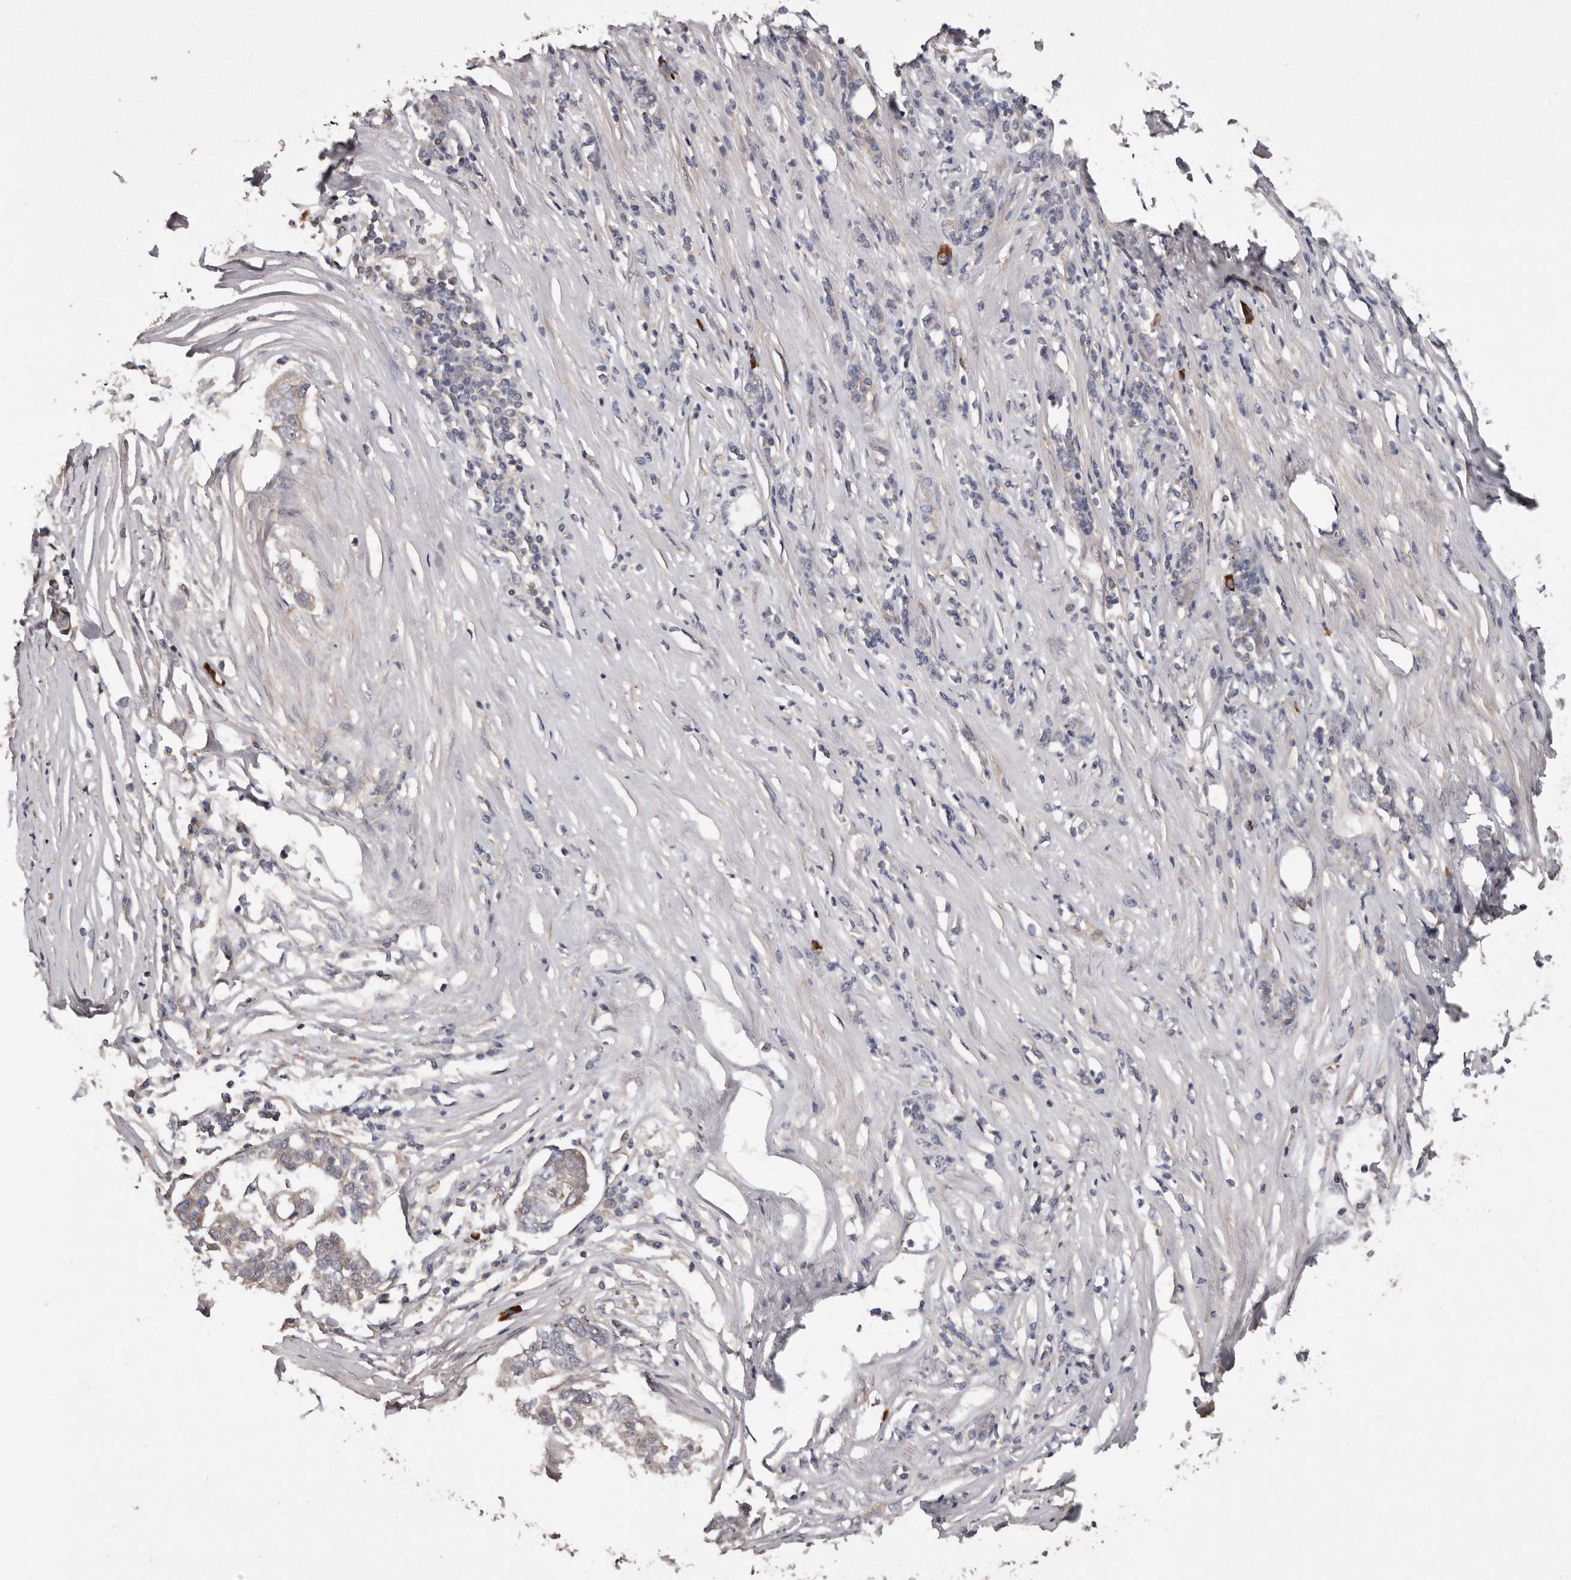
{"staining": {"intensity": "weak", "quantity": "<25%", "location": "cytoplasmic/membranous"}, "tissue": "pancreatic cancer", "cell_type": "Tumor cells", "image_type": "cancer", "snomed": [{"axis": "morphology", "description": "Adenocarcinoma, NOS"}, {"axis": "topography", "description": "Pancreas"}], "caption": "IHC photomicrograph of neoplastic tissue: human pancreatic cancer stained with DAB (3,3'-diaminobenzidine) shows no significant protein positivity in tumor cells.", "gene": "ARMCX1", "patient": {"sex": "female", "age": 61}}